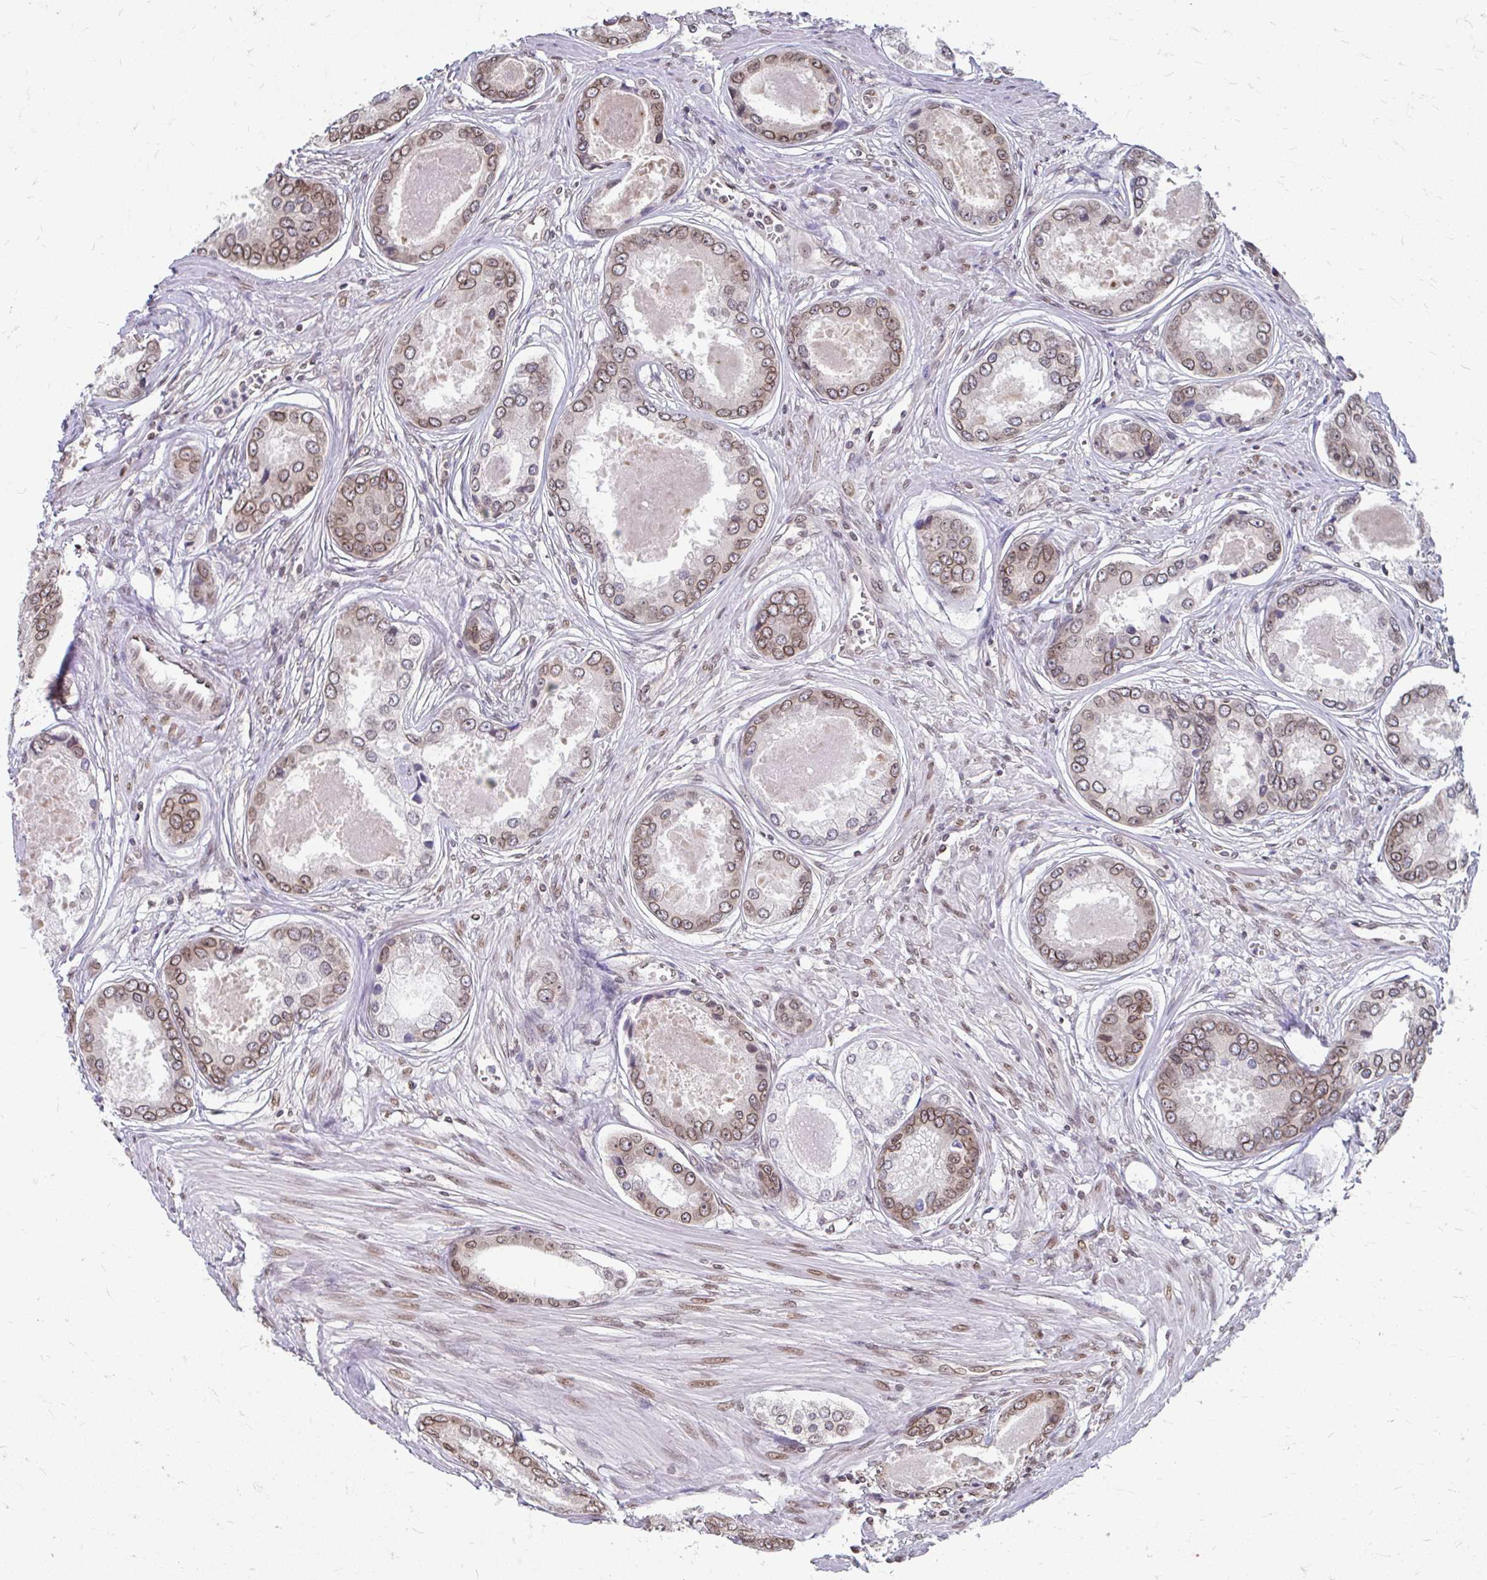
{"staining": {"intensity": "weak", "quantity": ">75%", "location": "cytoplasmic/membranous,nuclear"}, "tissue": "prostate cancer", "cell_type": "Tumor cells", "image_type": "cancer", "snomed": [{"axis": "morphology", "description": "Adenocarcinoma, Low grade"}, {"axis": "topography", "description": "Prostate"}], "caption": "Low-grade adenocarcinoma (prostate) stained with a protein marker shows weak staining in tumor cells.", "gene": "XPO1", "patient": {"sex": "male", "age": 68}}